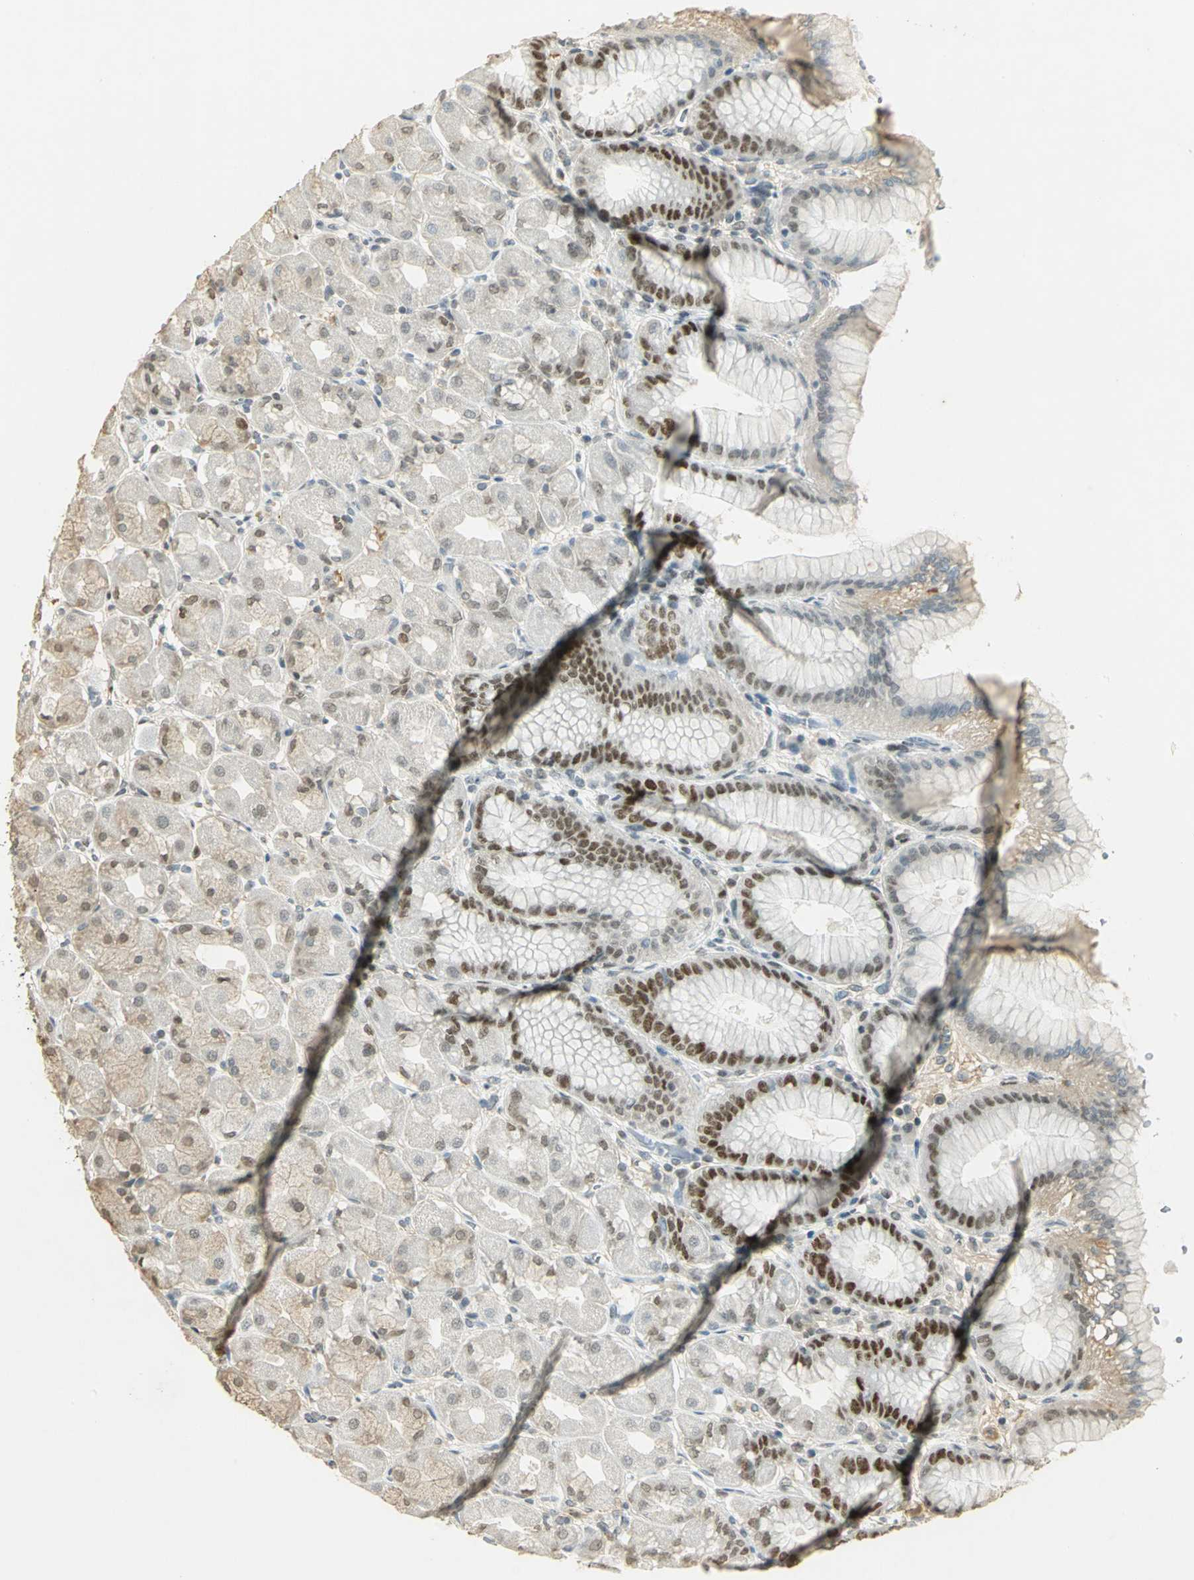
{"staining": {"intensity": "strong", "quantity": "25%-75%", "location": "nuclear"}, "tissue": "stomach", "cell_type": "Glandular cells", "image_type": "normal", "snomed": [{"axis": "morphology", "description": "Normal tissue, NOS"}, {"axis": "topography", "description": "Stomach, upper"}], "caption": "Strong nuclear staining is identified in about 25%-75% of glandular cells in normal stomach.", "gene": "AK6", "patient": {"sex": "female", "age": 56}}